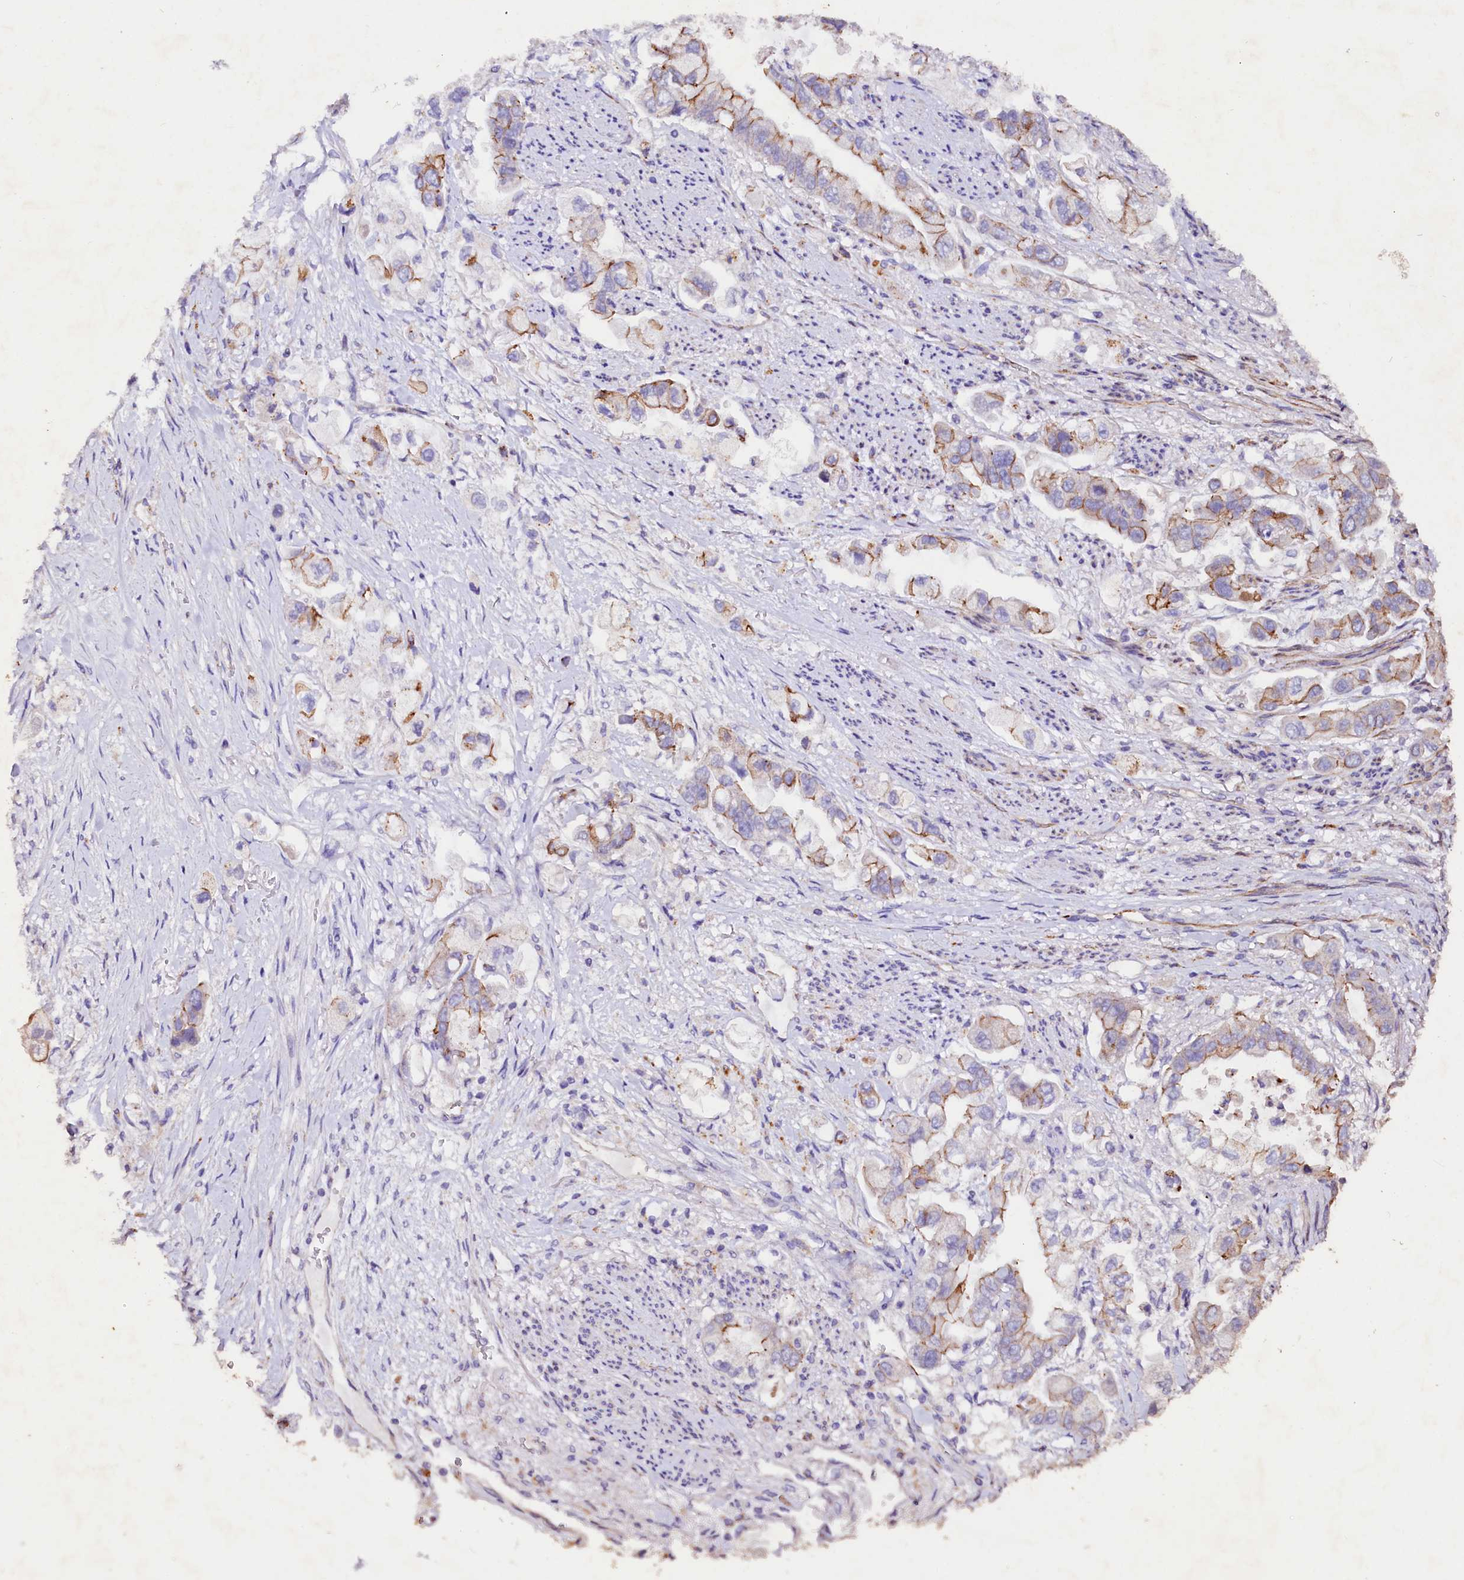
{"staining": {"intensity": "moderate", "quantity": "25%-75%", "location": "cytoplasmic/membranous"}, "tissue": "stomach cancer", "cell_type": "Tumor cells", "image_type": "cancer", "snomed": [{"axis": "morphology", "description": "Adenocarcinoma, NOS"}, {"axis": "topography", "description": "Stomach"}], "caption": "The micrograph reveals staining of adenocarcinoma (stomach), revealing moderate cytoplasmic/membranous protein positivity (brown color) within tumor cells. (IHC, brightfield microscopy, high magnification).", "gene": "VPS36", "patient": {"sex": "male", "age": 62}}